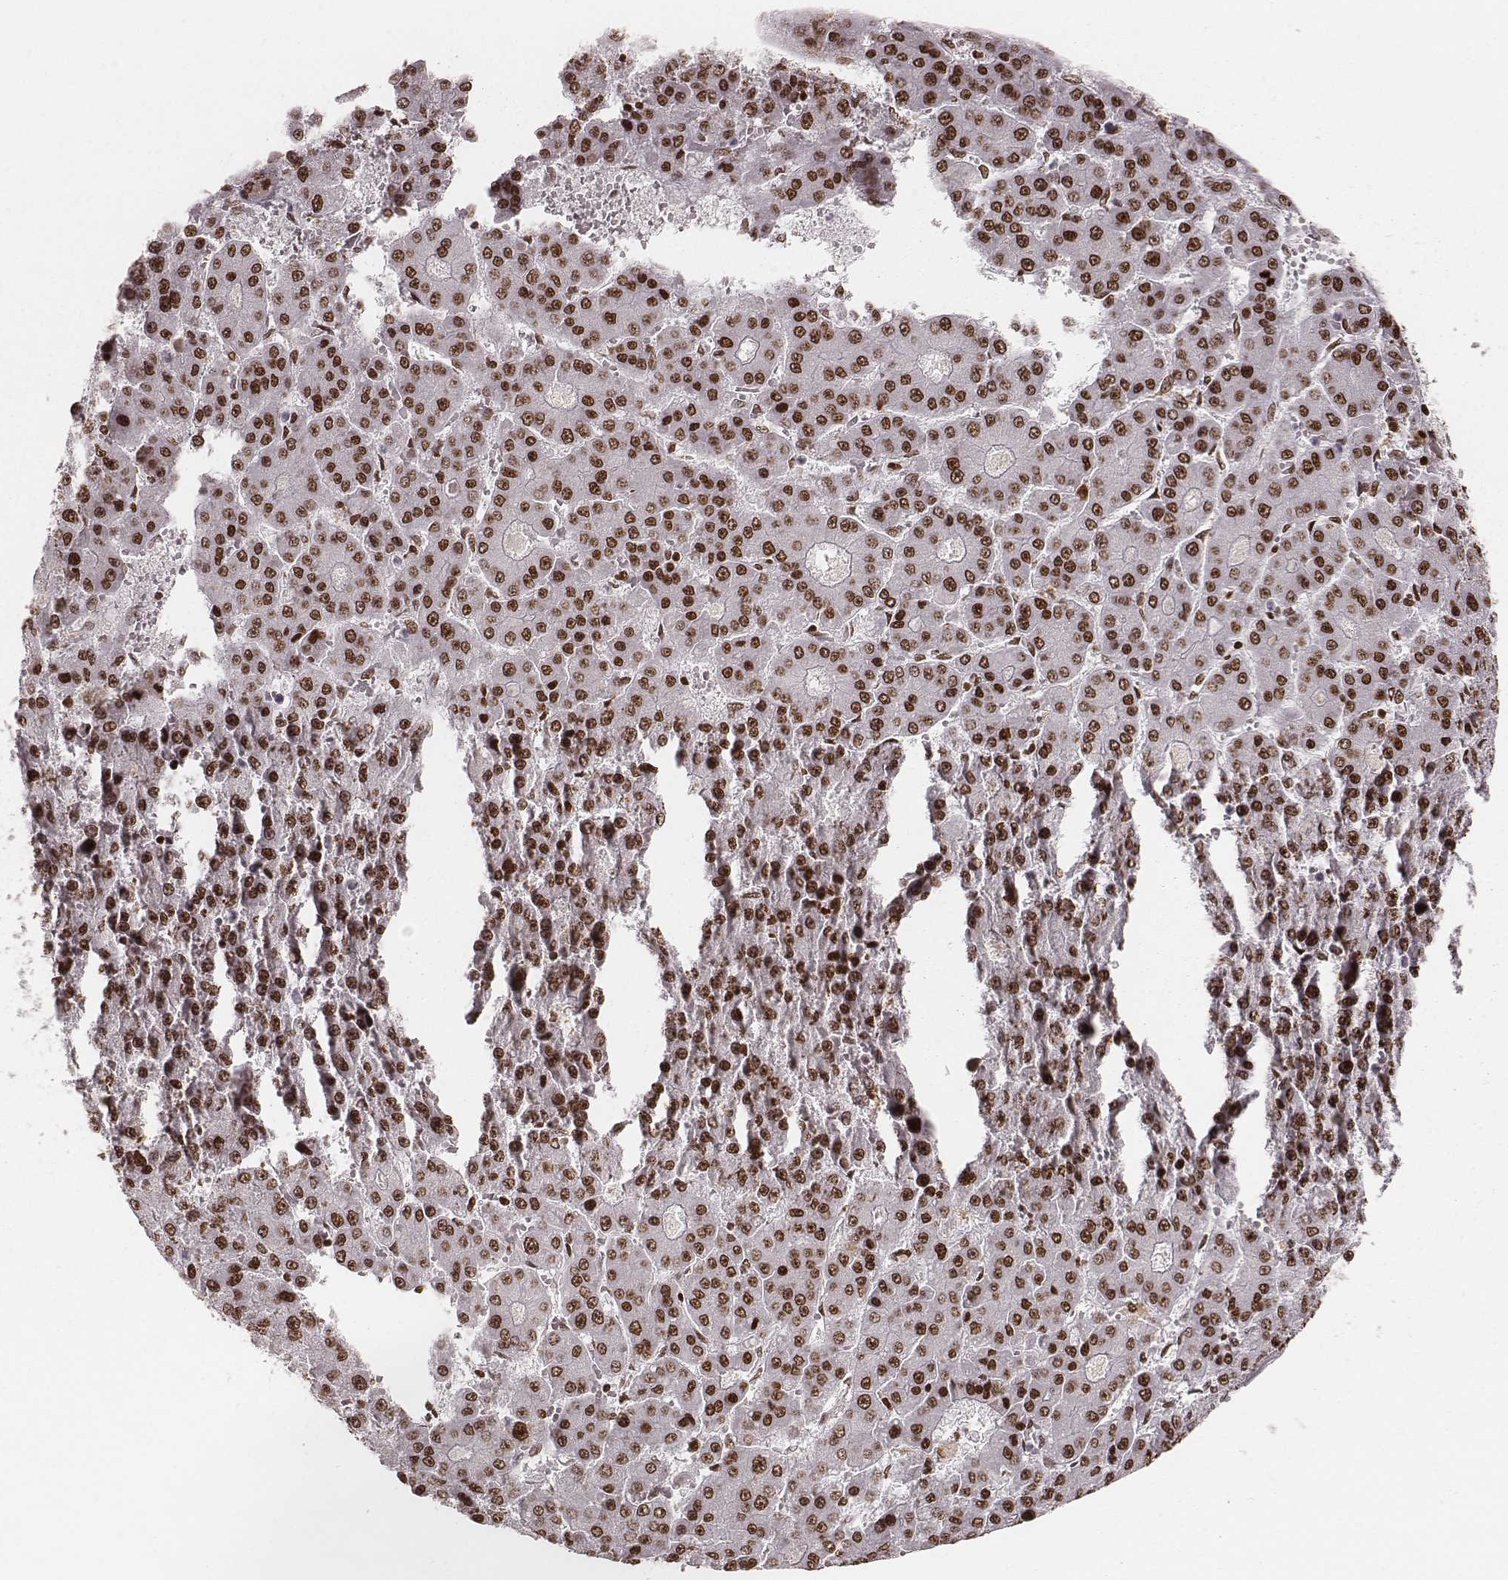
{"staining": {"intensity": "strong", "quantity": ">75%", "location": "nuclear"}, "tissue": "liver cancer", "cell_type": "Tumor cells", "image_type": "cancer", "snomed": [{"axis": "morphology", "description": "Carcinoma, Hepatocellular, NOS"}, {"axis": "topography", "description": "Liver"}], "caption": "A brown stain shows strong nuclear staining of a protein in liver cancer (hepatocellular carcinoma) tumor cells.", "gene": "PARP1", "patient": {"sex": "male", "age": 70}}